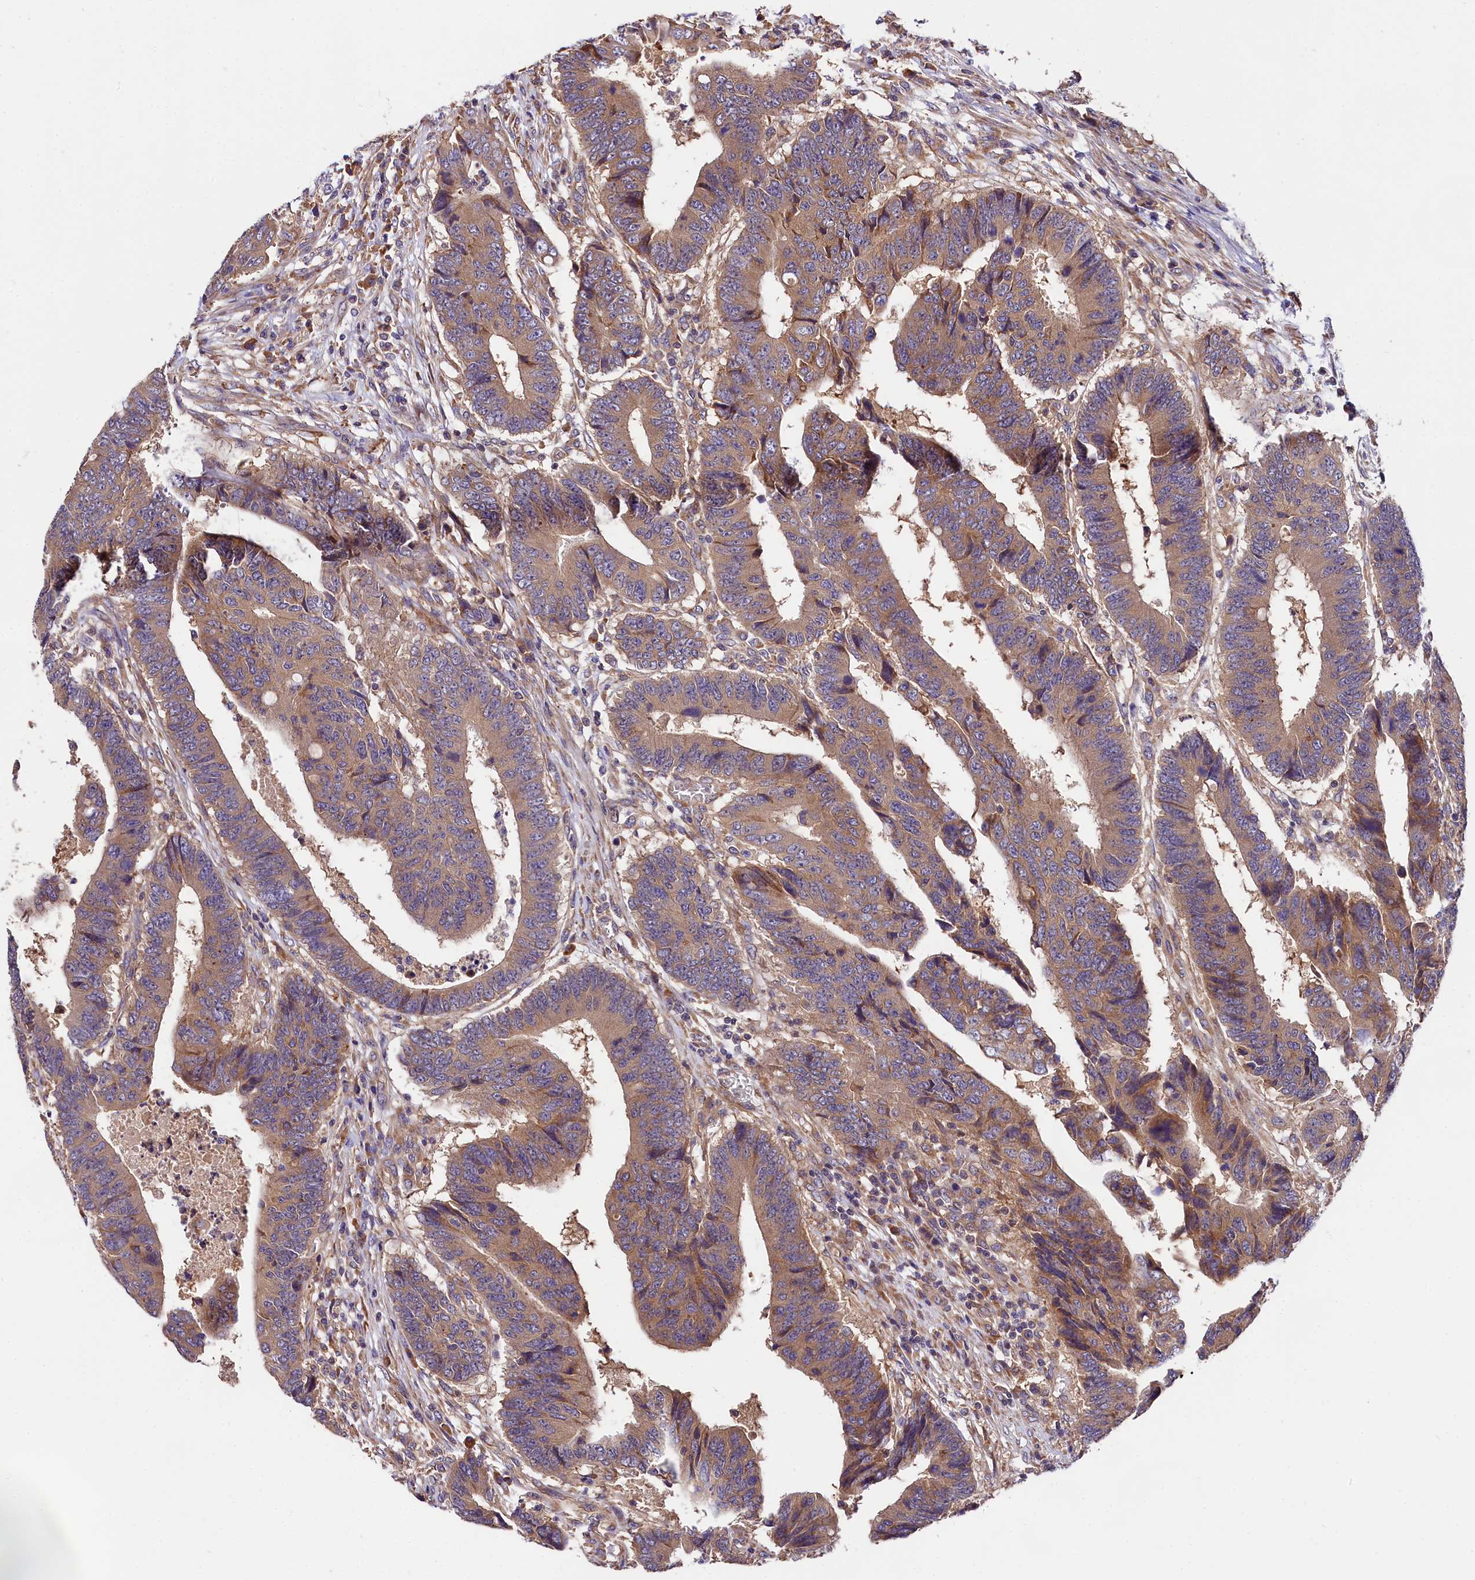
{"staining": {"intensity": "weak", "quantity": ">75%", "location": "cytoplasmic/membranous"}, "tissue": "colorectal cancer", "cell_type": "Tumor cells", "image_type": "cancer", "snomed": [{"axis": "morphology", "description": "Adenocarcinoma, NOS"}, {"axis": "topography", "description": "Rectum"}], "caption": "Colorectal adenocarcinoma stained with DAB IHC demonstrates low levels of weak cytoplasmic/membranous staining in about >75% of tumor cells. (DAB IHC with brightfield microscopy, high magnification).", "gene": "SPG11", "patient": {"sex": "male", "age": 84}}